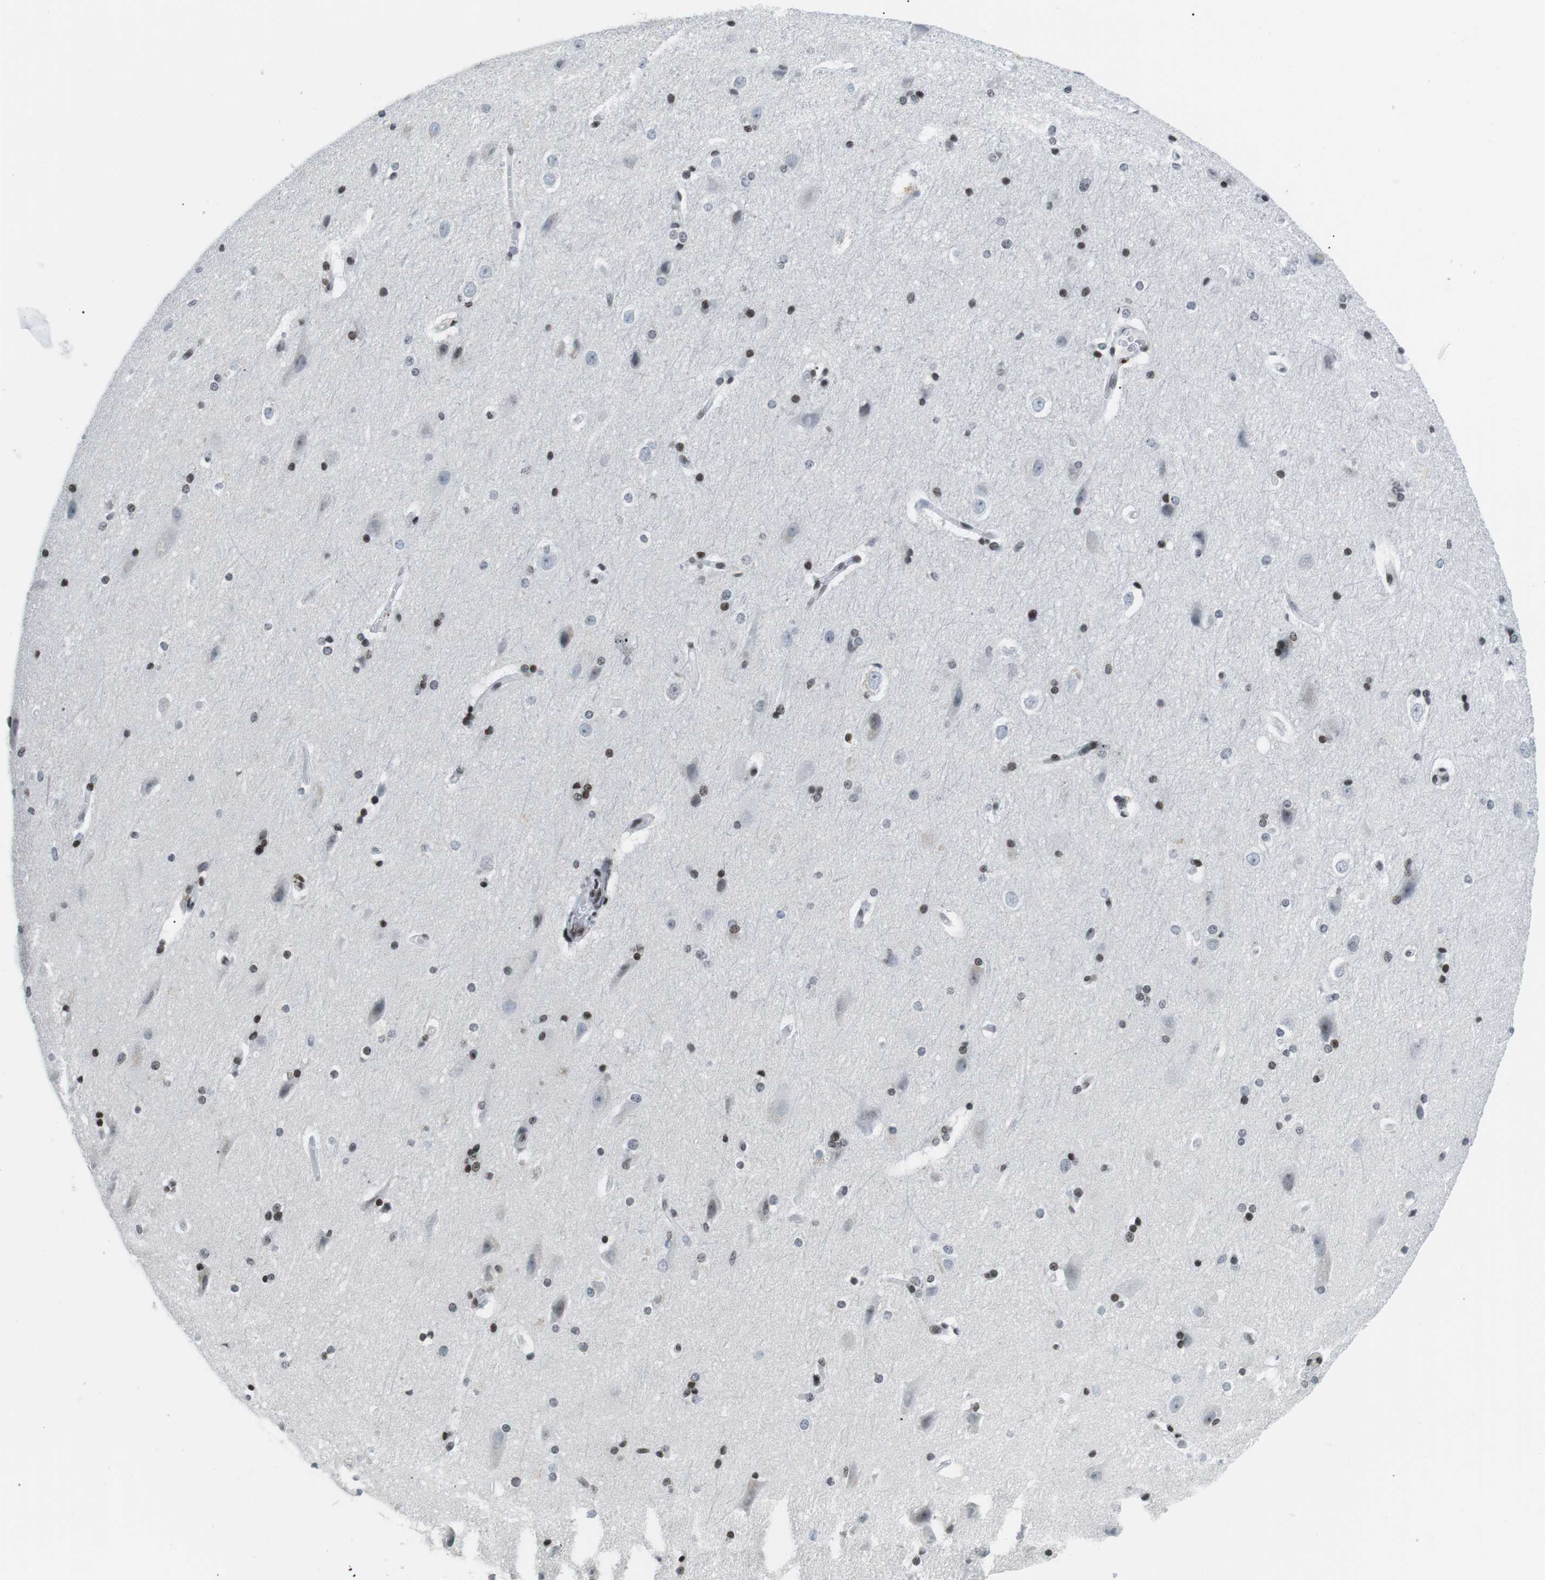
{"staining": {"intensity": "moderate", "quantity": "<25%", "location": "nuclear"}, "tissue": "hippocampus", "cell_type": "Glial cells", "image_type": "normal", "snomed": [{"axis": "morphology", "description": "Normal tissue, NOS"}, {"axis": "topography", "description": "Hippocampus"}], "caption": "IHC (DAB (3,3'-diaminobenzidine)) staining of unremarkable hippocampus shows moderate nuclear protein staining in approximately <25% of glial cells.", "gene": "E2F2", "patient": {"sex": "female", "age": 19}}